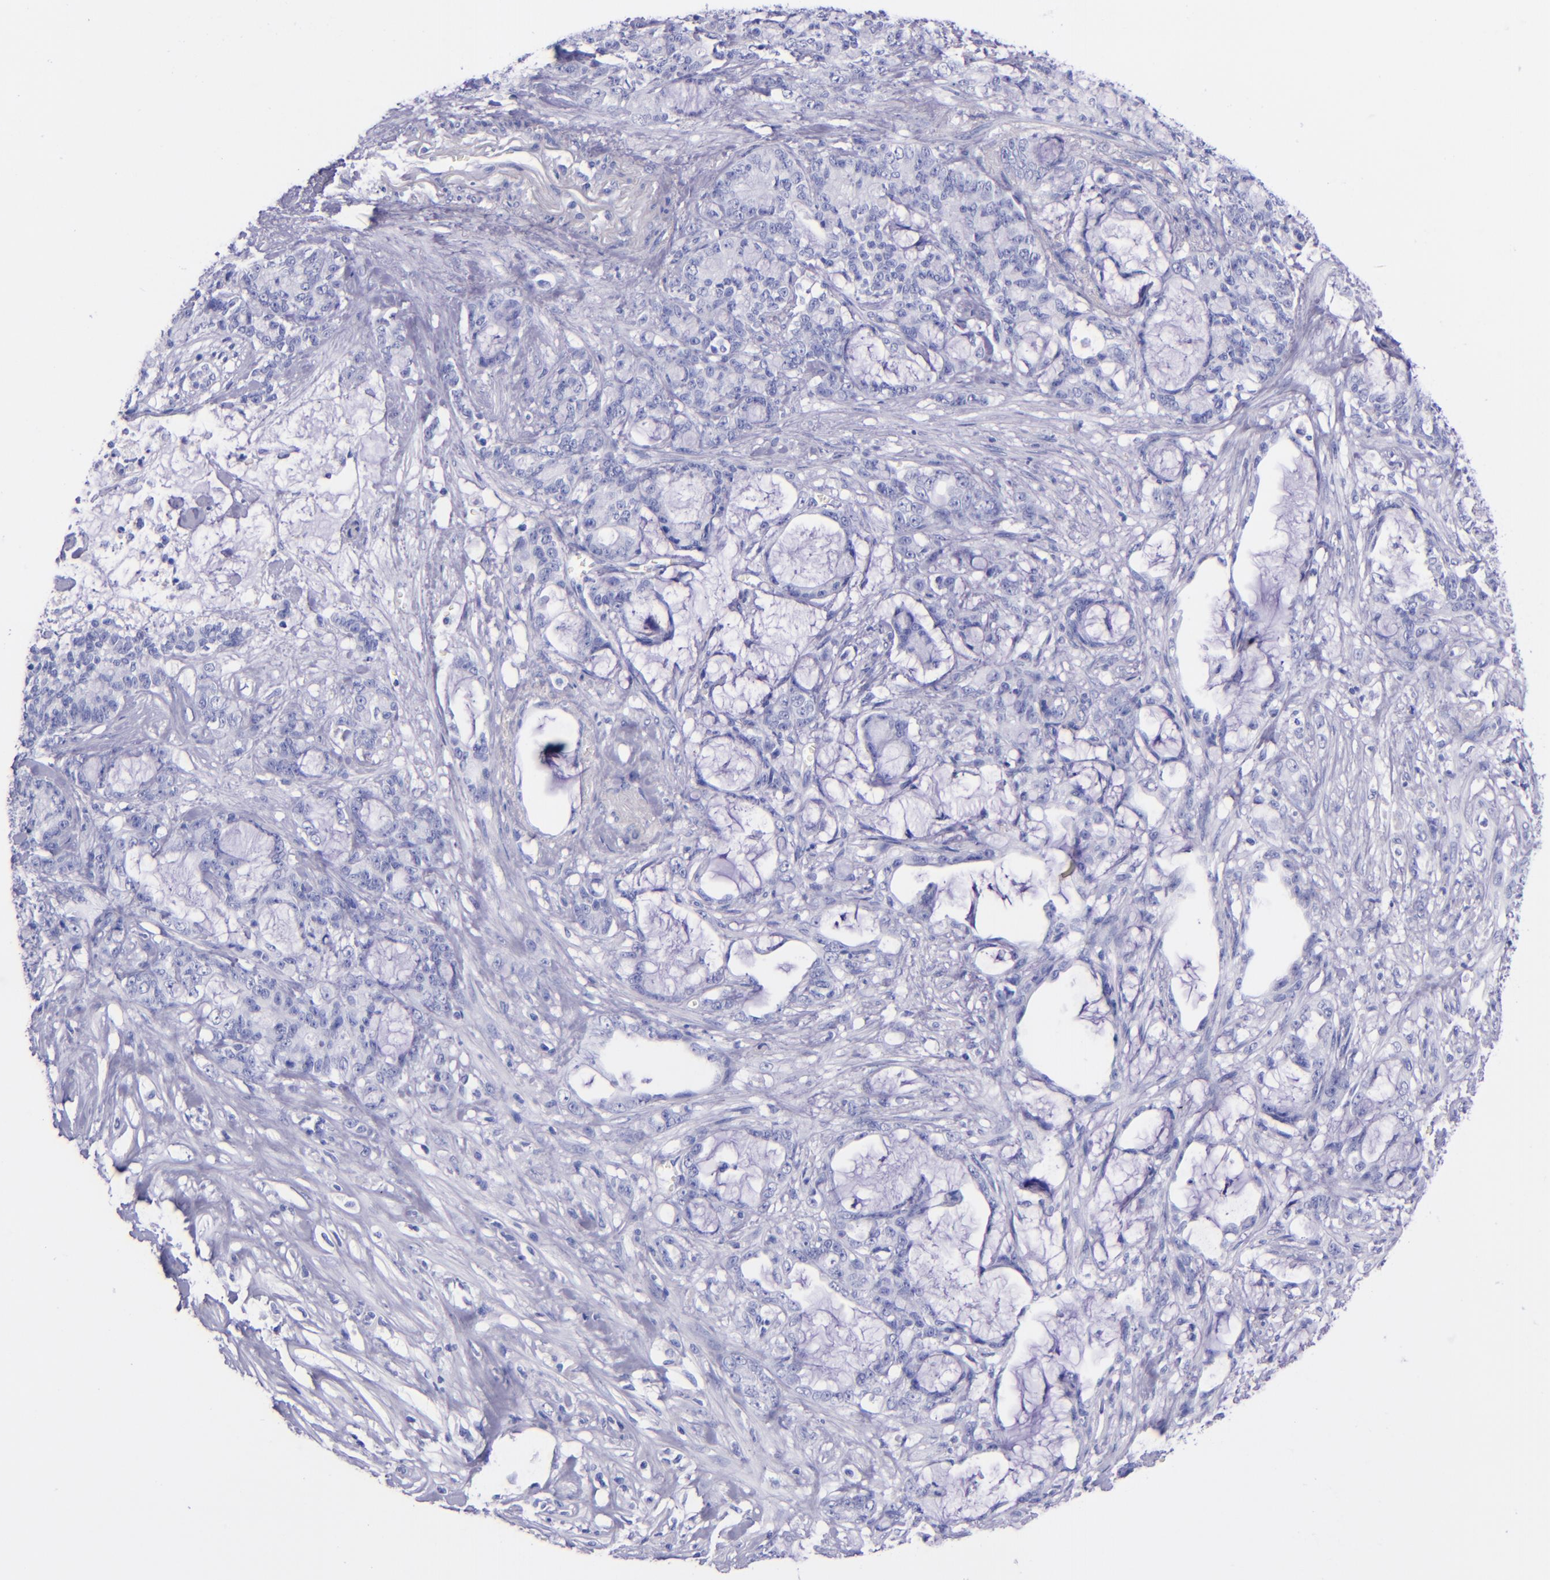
{"staining": {"intensity": "negative", "quantity": "none", "location": "none"}, "tissue": "pancreatic cancer", "cell_type": "Tumor cells", "image_type": "cancer", "snomed": [{"axis": "morphology", "description": "Adenocarcinoma, NOS"}, {"axis": "topography", "description": "Pancreas"}], "caption": "The micrograph shows no staining of tumor cells in adenocarcinoma (pancreatic).", "gene": "LAG3", "patient": {"sex": "female", "age": 73}}